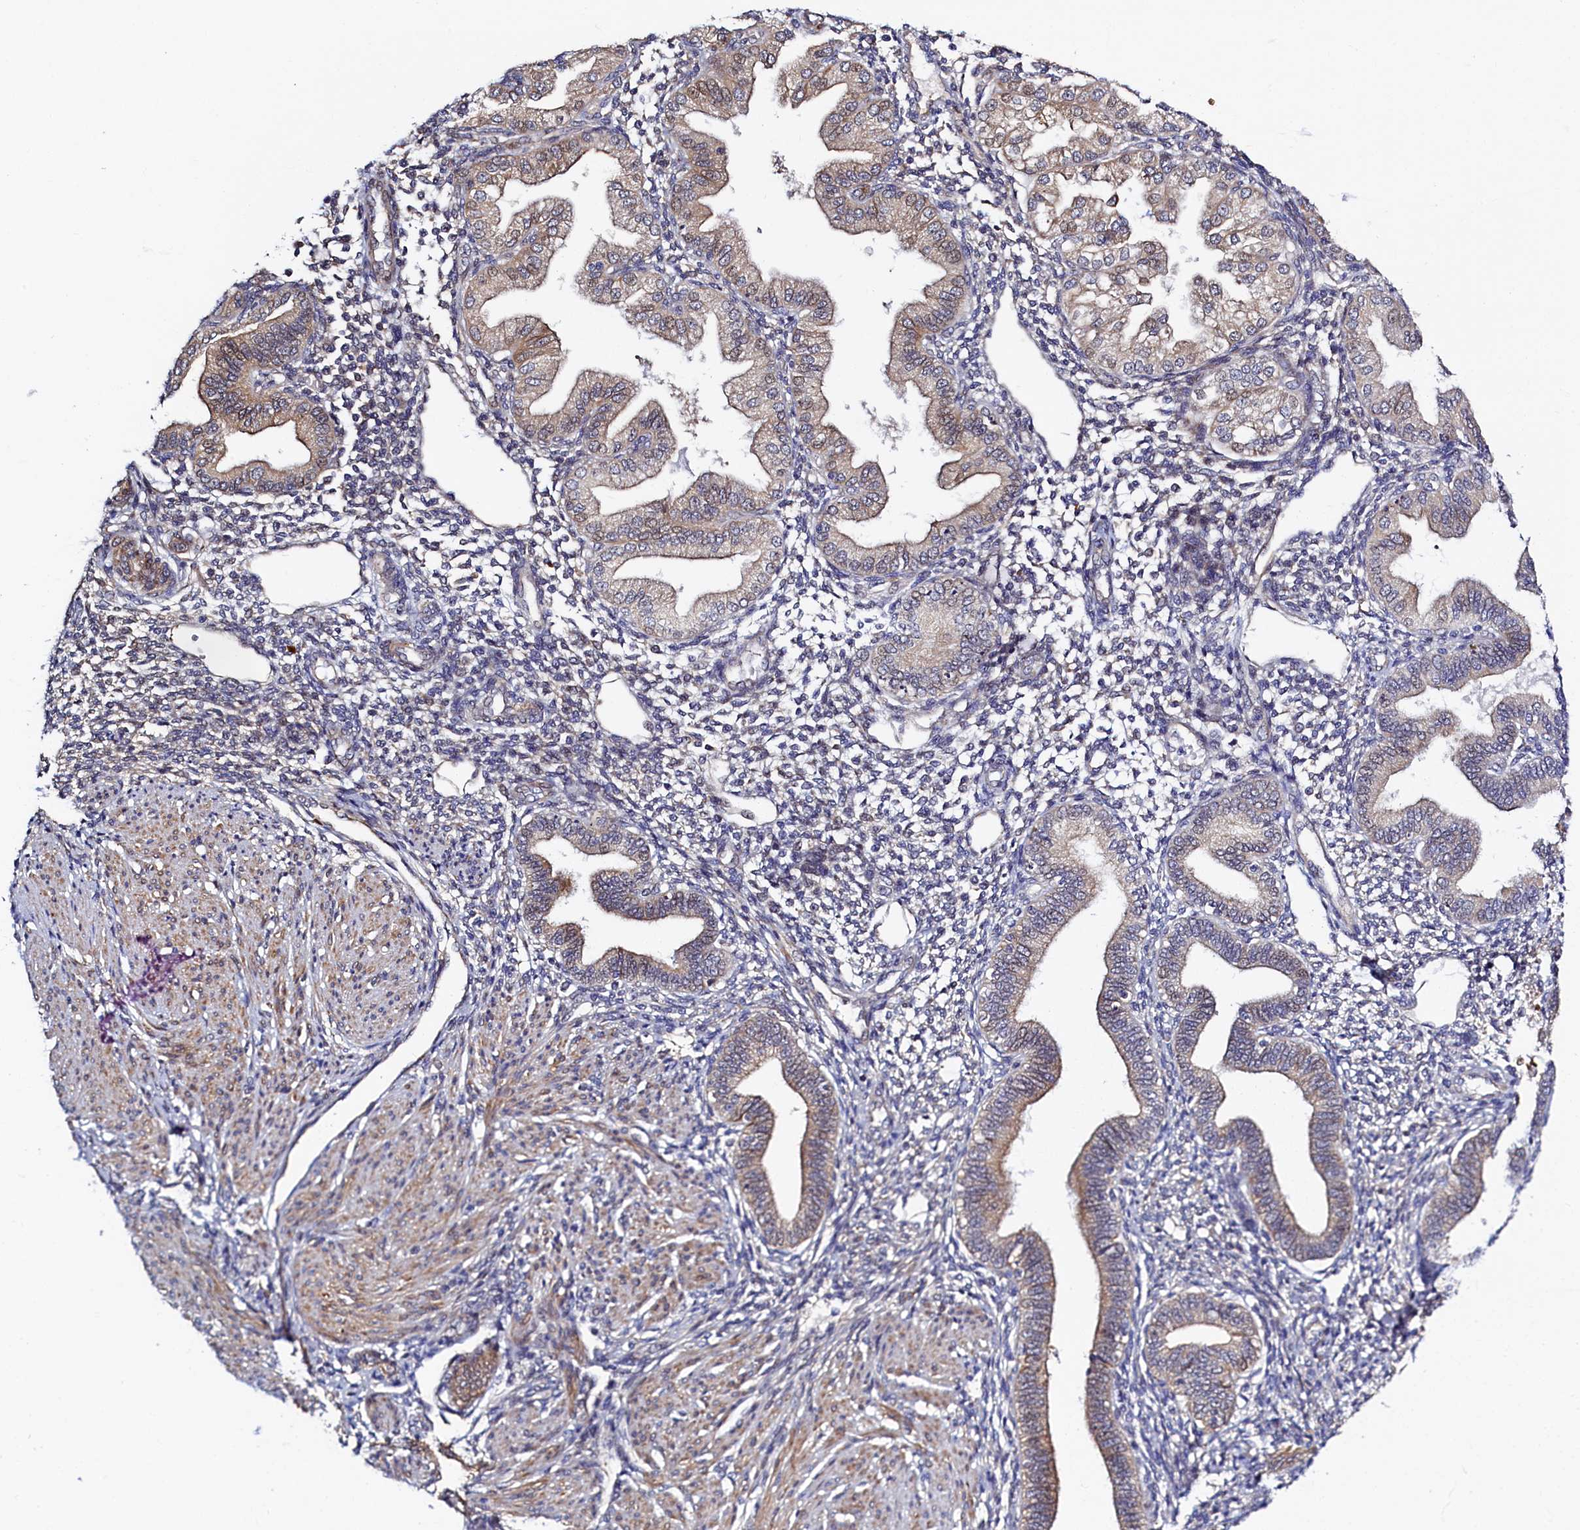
{"staining": {"intensity": "negative", "quantity": "none", "location": "none"}, "tissue": "endometrium", "cell_type": "Cells in endometrial stroma", "image_type": "normal", "snomed": [{"axis": "morphology", "description": "Normal tissue, NOS"}, {"axis": "topography", "description": "Endometrium"}], "caption": "Immunohistochemistry (IHC) photomicrograph of normal endometrium: endometrium stained with DAB (3,3'-diaminobenzidine) shows no significant protein expression in cells in endometrial stroma.", "gene": "SLC16A14", "patient": {"sex": "female", "age": 53}}